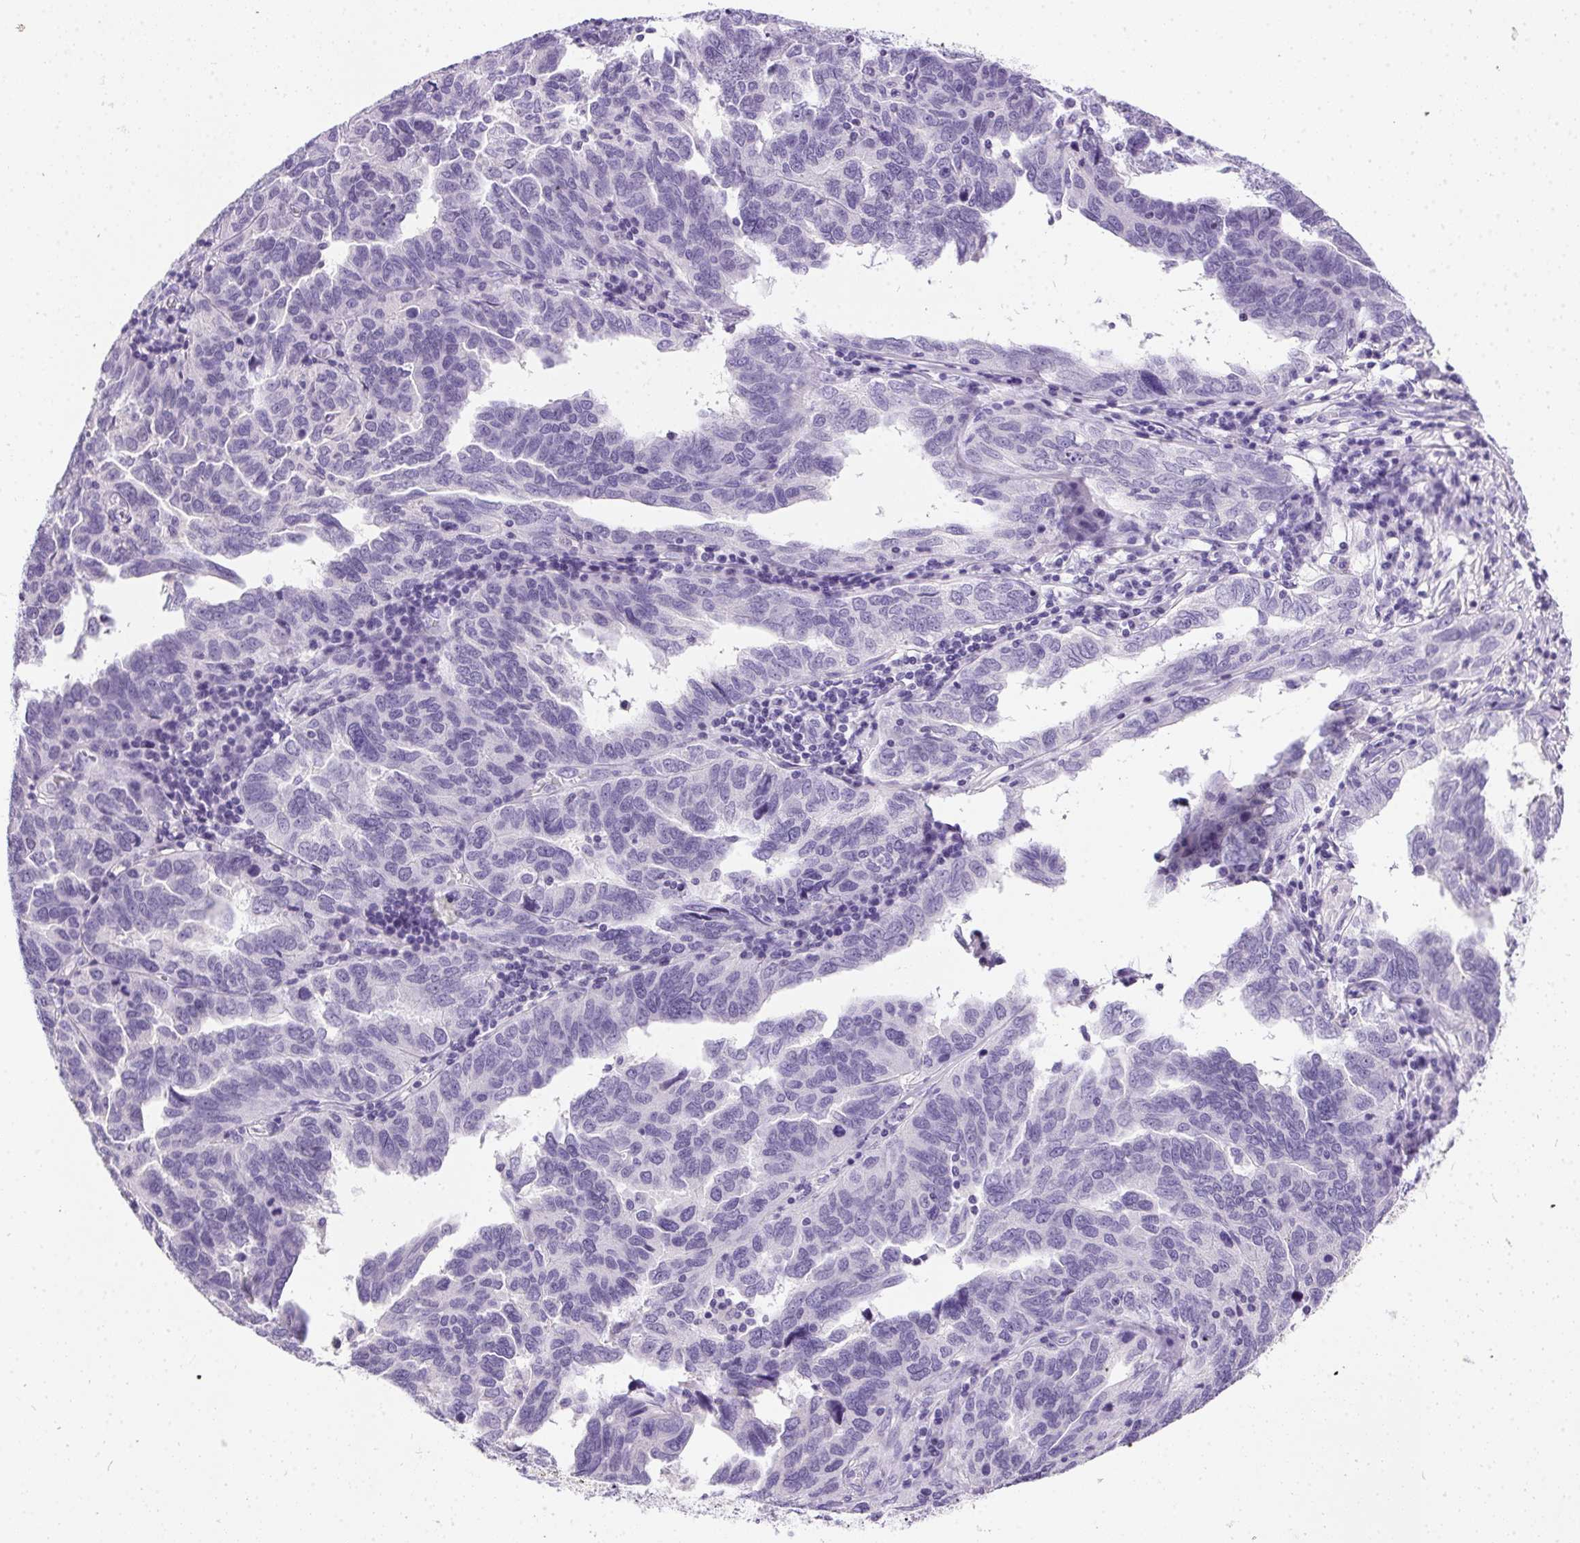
{"staining": {"intensity": "negative", "quantity": "none", "location": "none"}, "tissue": "ovarian cancer", "cell_type": "Tumor cells", "image_type": "cancer", "snomed": [{"axis": "morphology", "description": "Cystadenocarcinoma, serous, NOS"}, {"axis": "topography", "description": "Ovary"}], "caption": "Tumor cells show no significant staining in serous cystadenocarcinoma (ovarian).", "gene": "SSTR4", "patient": {"sex": "female", "age": 64}}